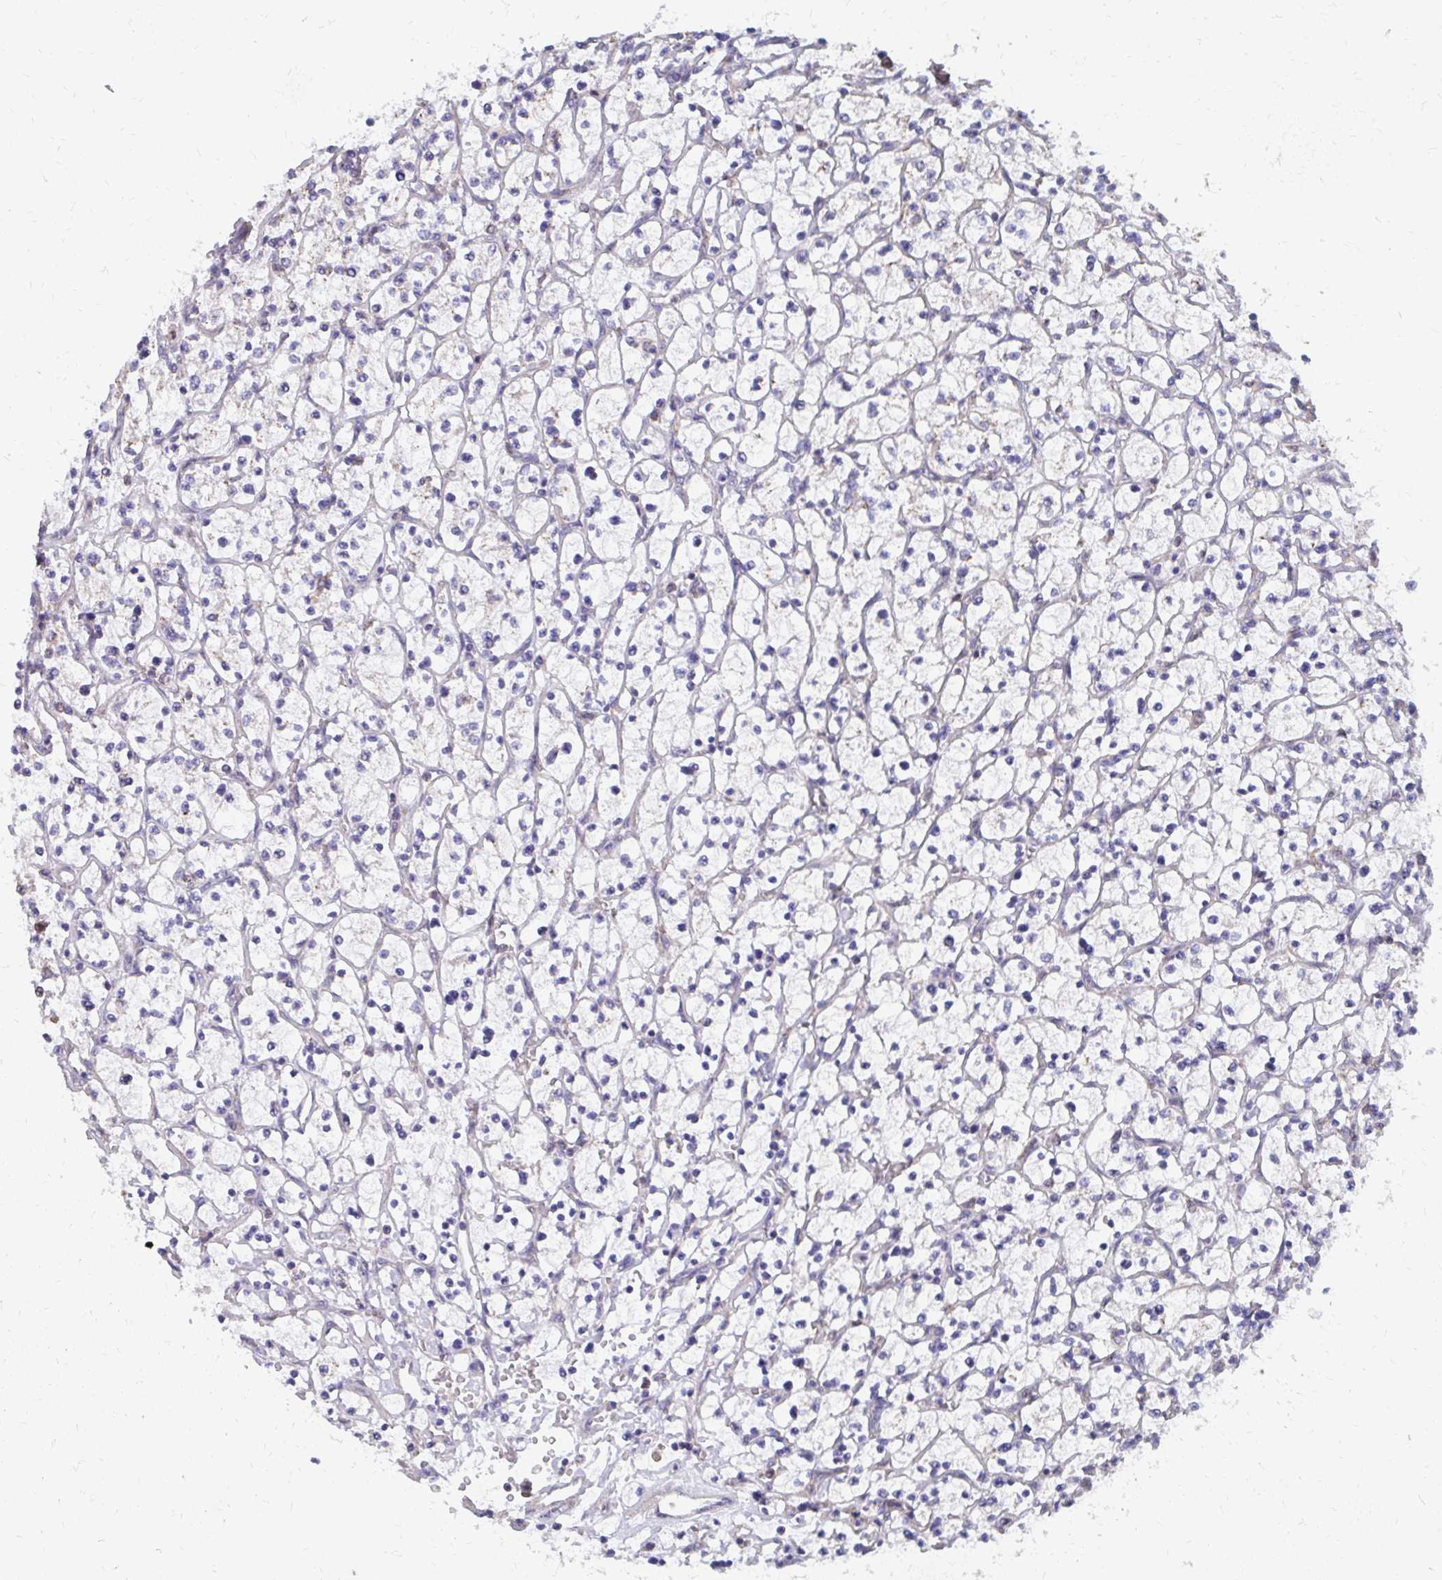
{"staining": {"intensity": "negative", "quantity": "none", "location": "none"}, "tissue": "renal cancer", "cell_type": "Tumor cells", "image_type": "cancer", "snomed": [{"axis": "morphology", "description": "Adenocarcinoma, NOS"}, {"axis": "topography", "description": "Kidney"}], "caption": "Tumor cells are negative for protein expression in human renal cancer.", "gene": "FKBP2", "patient": {"sex": "female", "age": 64}}